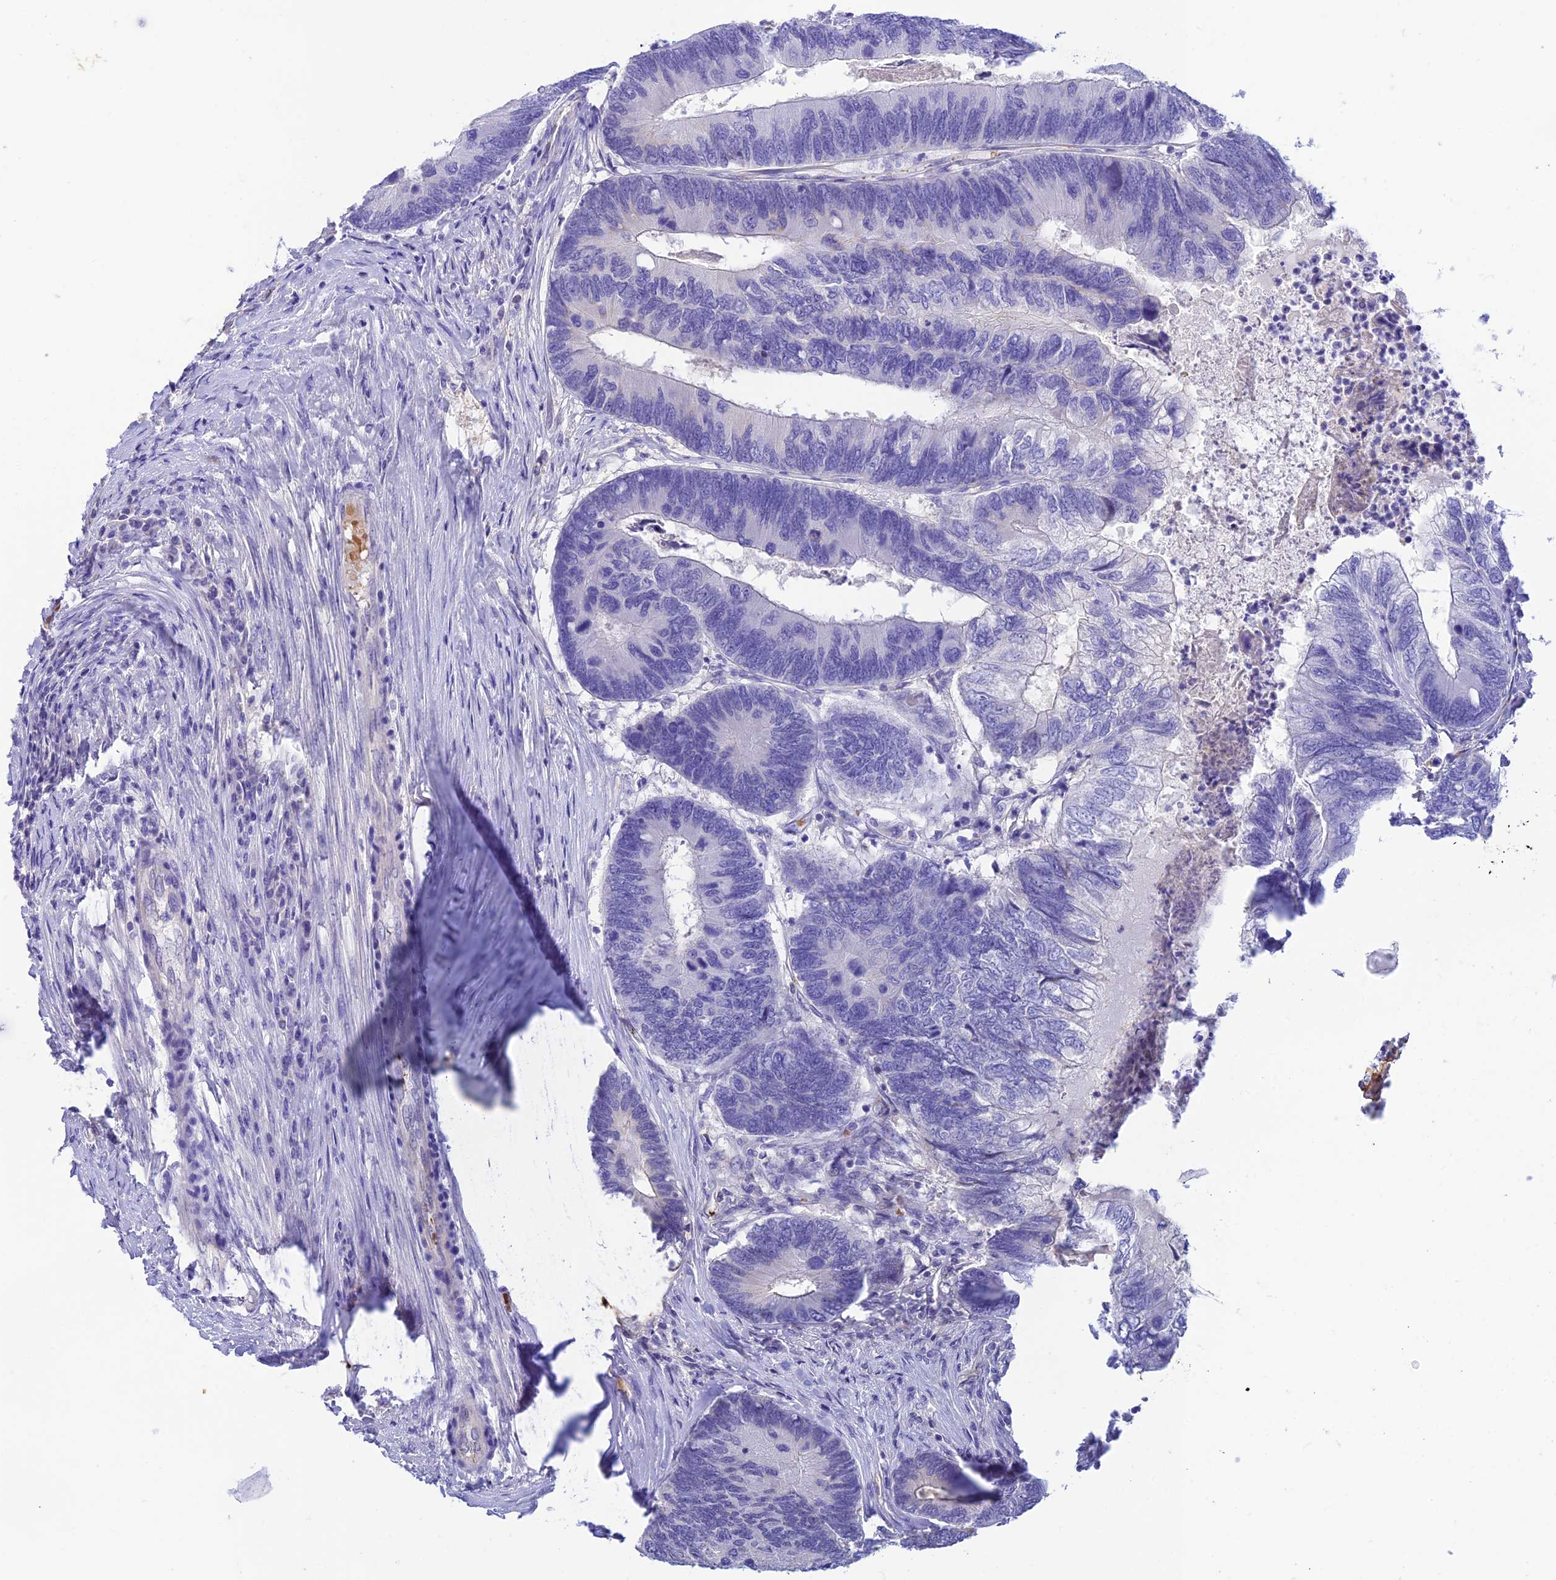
{"staining": {"intensity": "negative", "quantity": "none", "location": "none"}, "tissue": "colorectal cancer", "cell_type": "Tumor cells", "image_type": "cancer", "snomed": [{"axis": "morphology", "description": "Adenocarcinoma, NOS"}, {"axis": "topography", "description": "Colon"}], "caption": "There is no significant staining in tumor cells of colorectal cancer (adenocarcinoma). (Brightfield microscopy of DAB immunohistochemistry (IHC) at high magnification).", "gene": "HDHD2", "patient": {"sex": "female", "age": 67}}